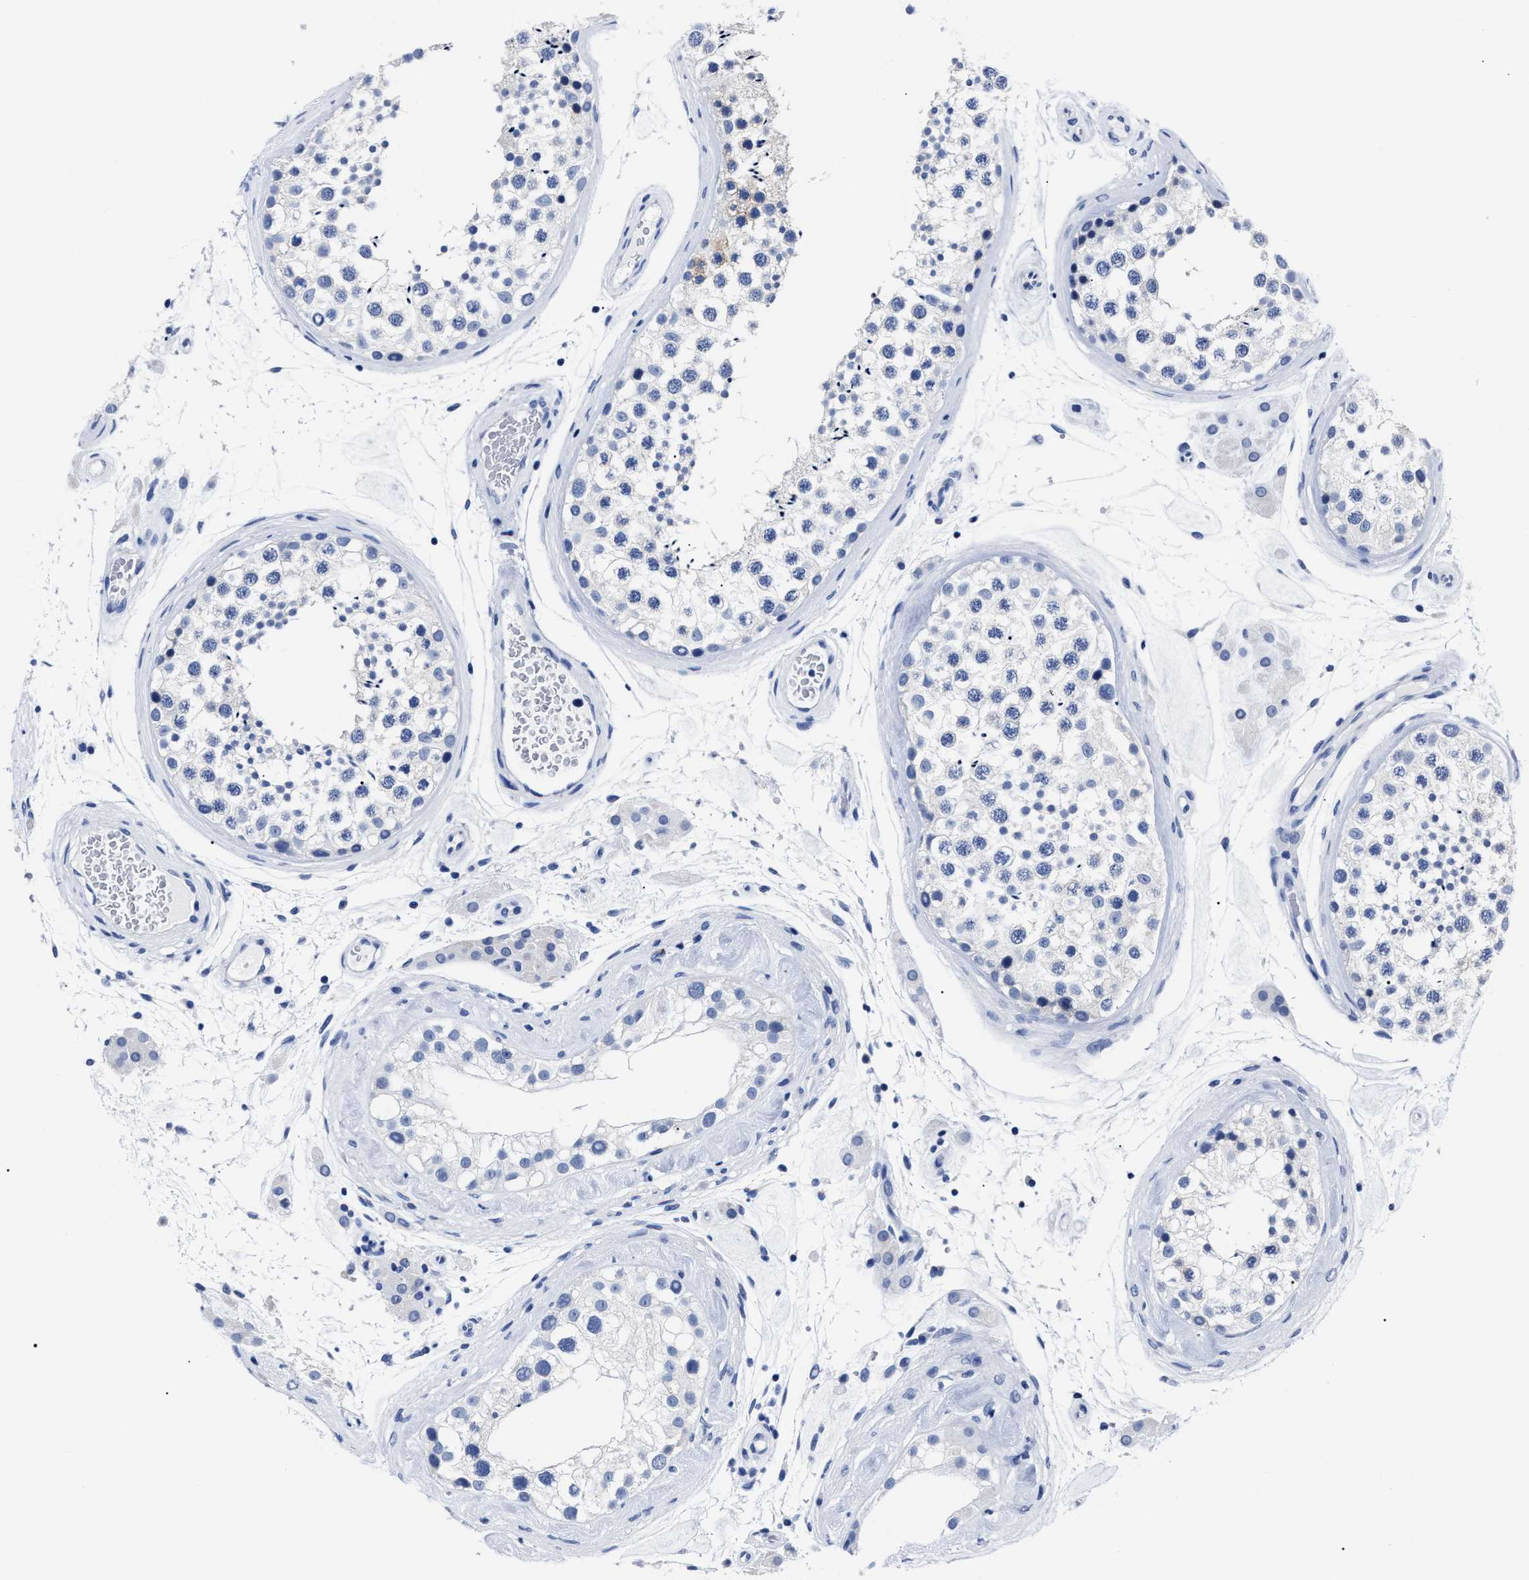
{"staining": {"intensity": "negative", "quantity": "none", "location": "none"}, "tissue": "testis", "cell_type": "Cells in seminiferous ducts", "image_type": "normal", "snomed": [{"axis": "morphology", "description": "Normal tissue, NOS"}, {"axis": "topography", "description": "Testis"}], "caption": "IHC of benign human testis exhibits no expression in cells in seminiferous ducts. (DAB (3,3'-diaminobenzidine) IHC with hematoxylin counter stain).", "gene": "ALPG", "patient": {"sex": "male", "age": 46}}